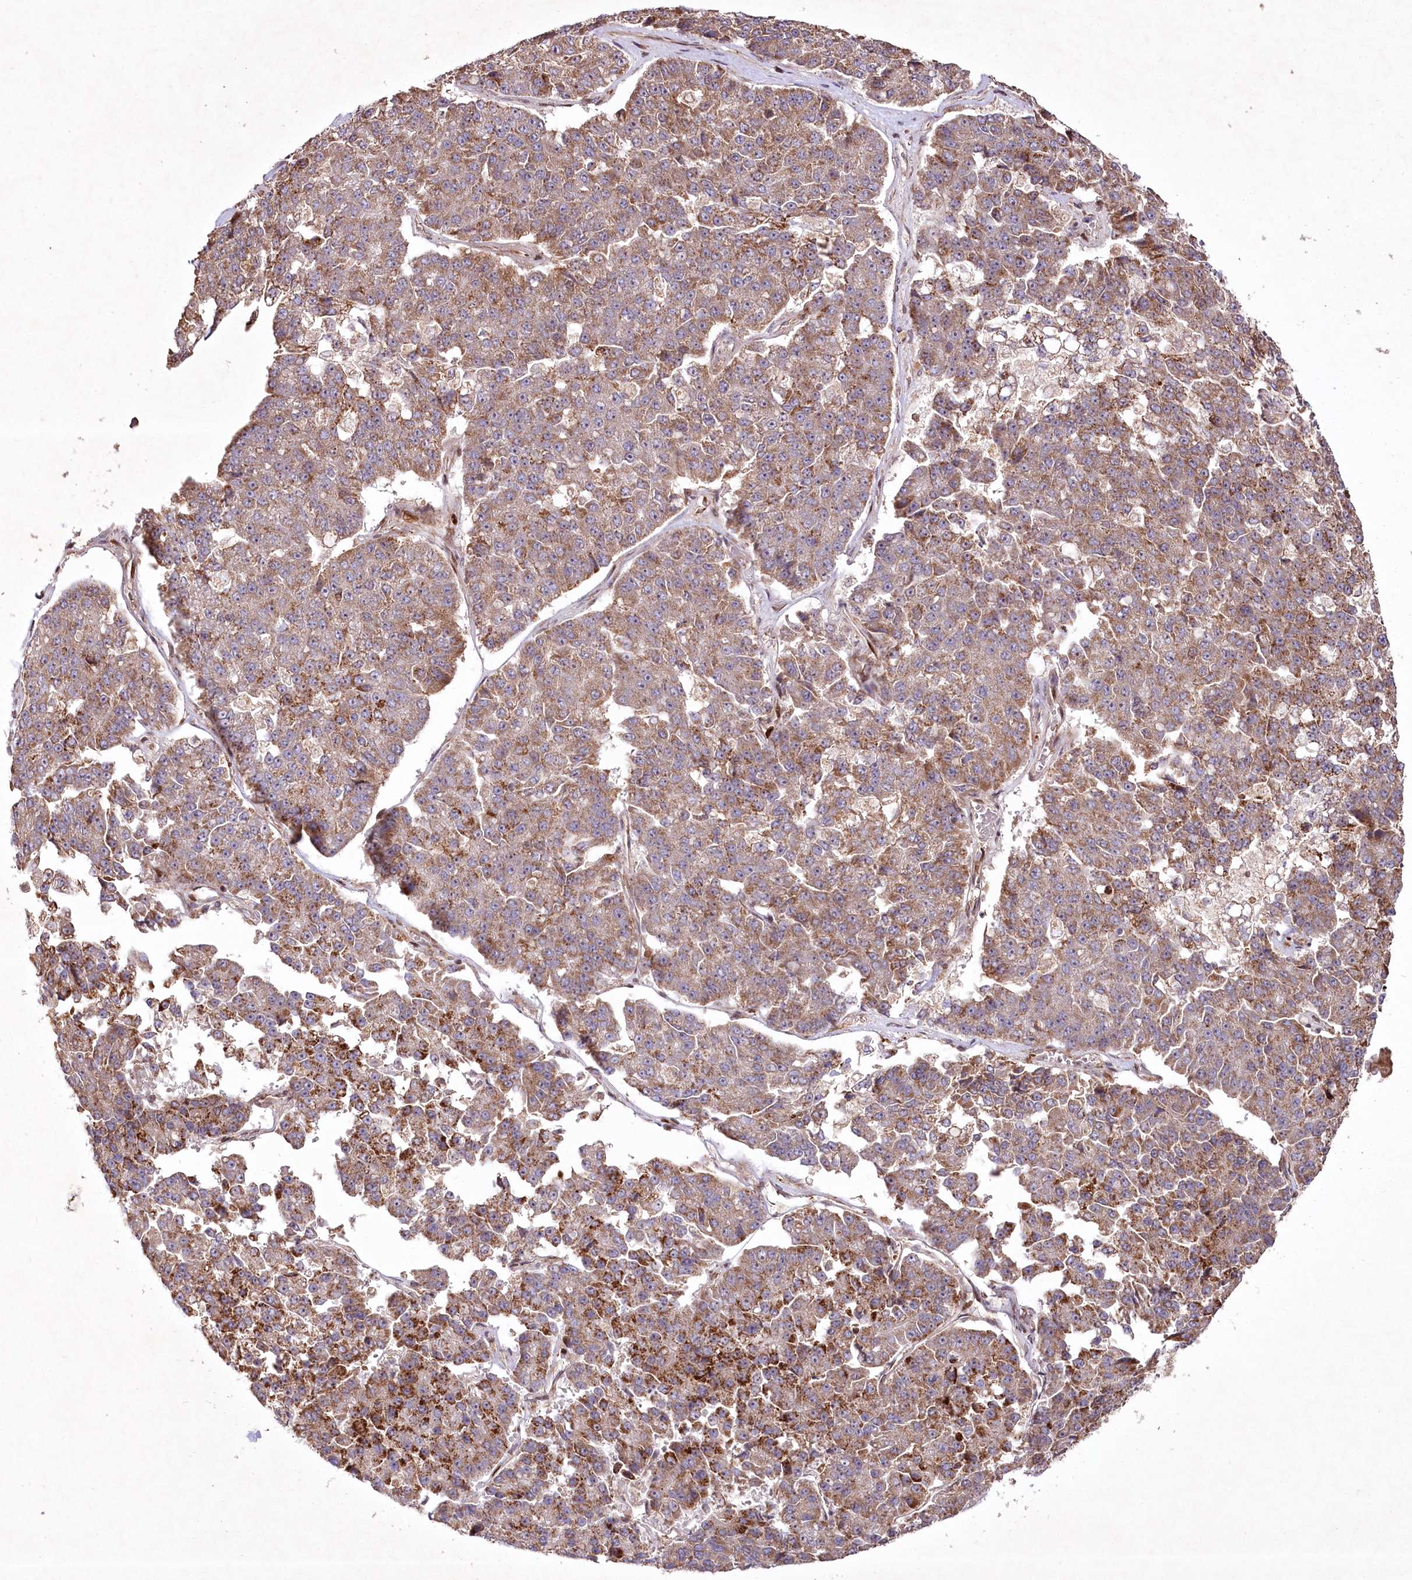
{"staining": {"intensity": "moderate", "quantity": ">75%", "location": "cytoplasmic/membranous"}, "tissue": "pancreatic cancer", "cell_type": "Tumor cells", "image_type": "cancer", "snomed": [{"axis": "morphology", "description": "Adenocarcinoma, NOS"}, {"axis": "topography", "description": "Pancreas"}], "caption": "Human pancreatic cancer stained with a brown dye reveals moderate cytoplasmic/membranous positive positivity in approximately >75% of tumor cells.", "gene": "PSTK", "patient": {"sex": "male", "age": 50}}